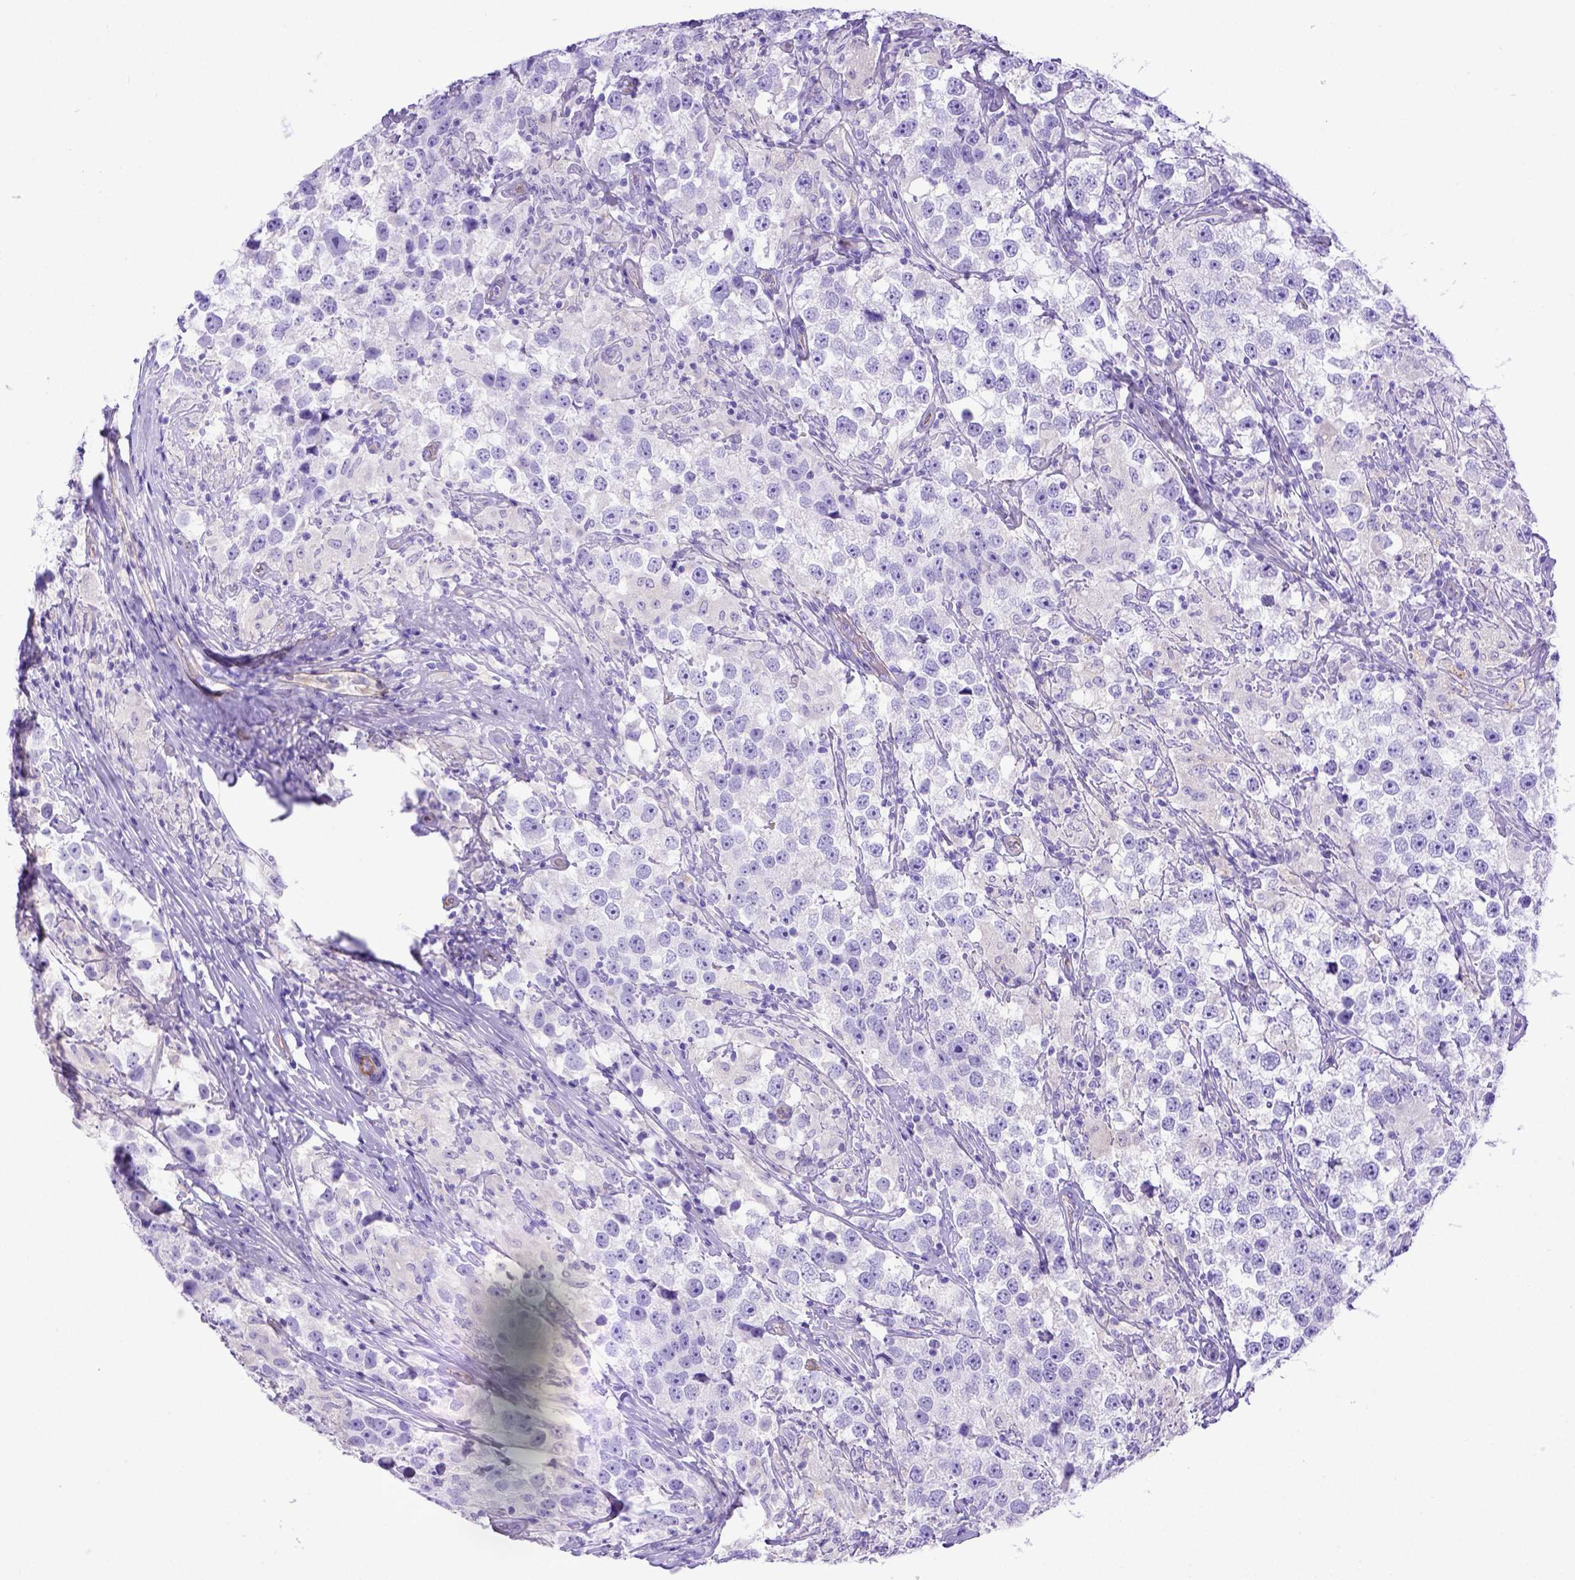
{"staining": {"intensity": "negative", "quantity": "none", "location": "none"}, "tissue": "testis cancer", "cell_type": "Tumor cells", "image_type": "cancer", "snomed": [{"axis": "morphology", "description": "Seminoma, NOS"}, {"axis": "topography", "description": "Testis"}], "caption": "Immunohistochemical staining of testis seminoma displays no significant positivity in tumor cells.", "gene": "LRRC18", "patient": {"sex": "male", "age": 46}}